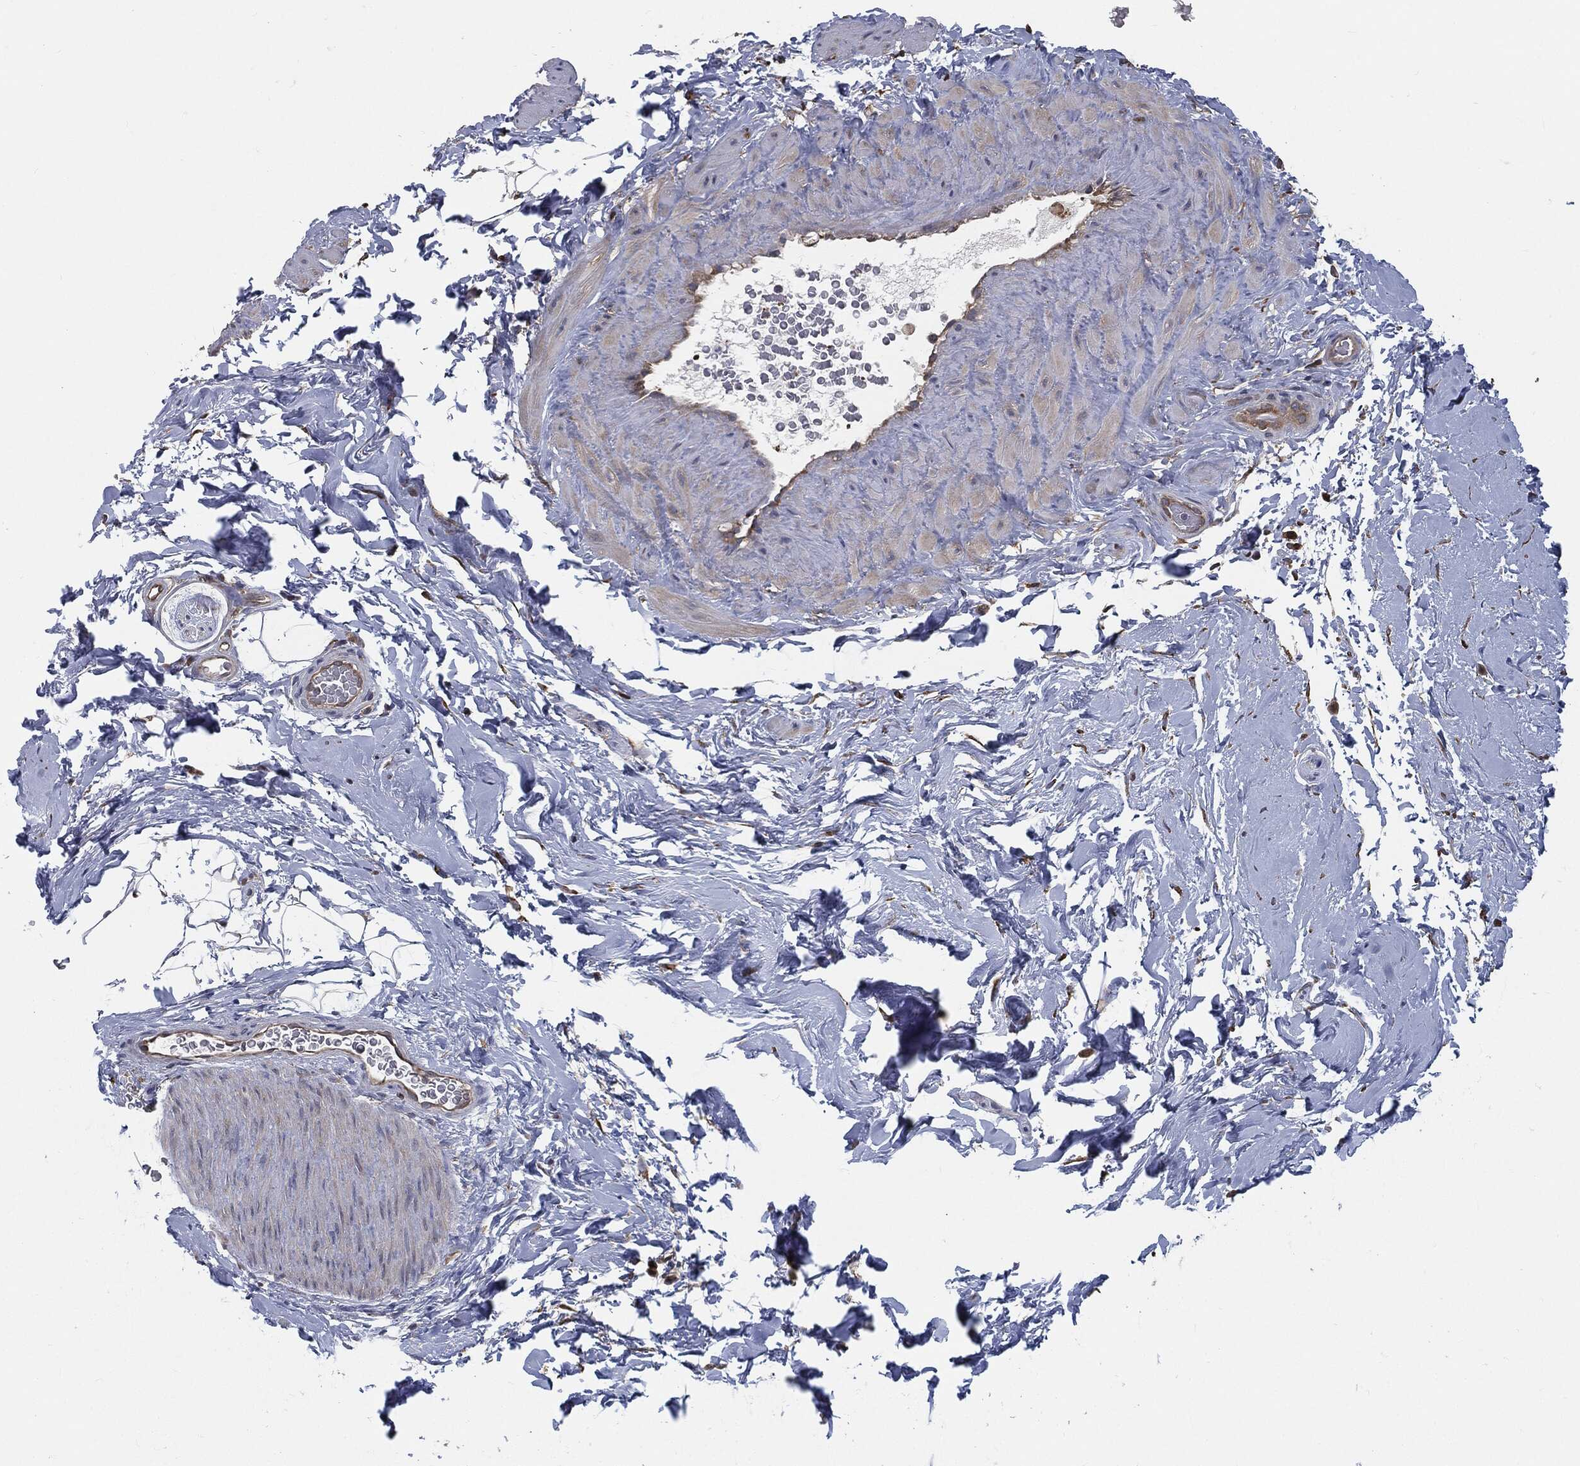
{"staining": {"intensity": "moderate", "quantity": "25%-75%", "location": "cytoplasmic/membranous"}, "tissue": "adipose tissue", "cell_type": "Adipocytes", "image_type": "normal", "snomed": [{"axis": "morphology", "description": "Normal tissue, NOS"}, {"axis": "topography", "description": "Soft tissue"}, {"axis": "topography", "description": "Vascular tissue"}], "caption": "Immunohistochemical staining of normal human adipose tissue shows moderate cytoplasmic/membranous protein expression in approximately 25%-75% of adipocytes. (DAB (3,3'-diaminobenzidine) = brown stain, brightfield microscopy at high magnification).", "gene": "PRDX4", "patient": {"sex": "male", "age": 41}}